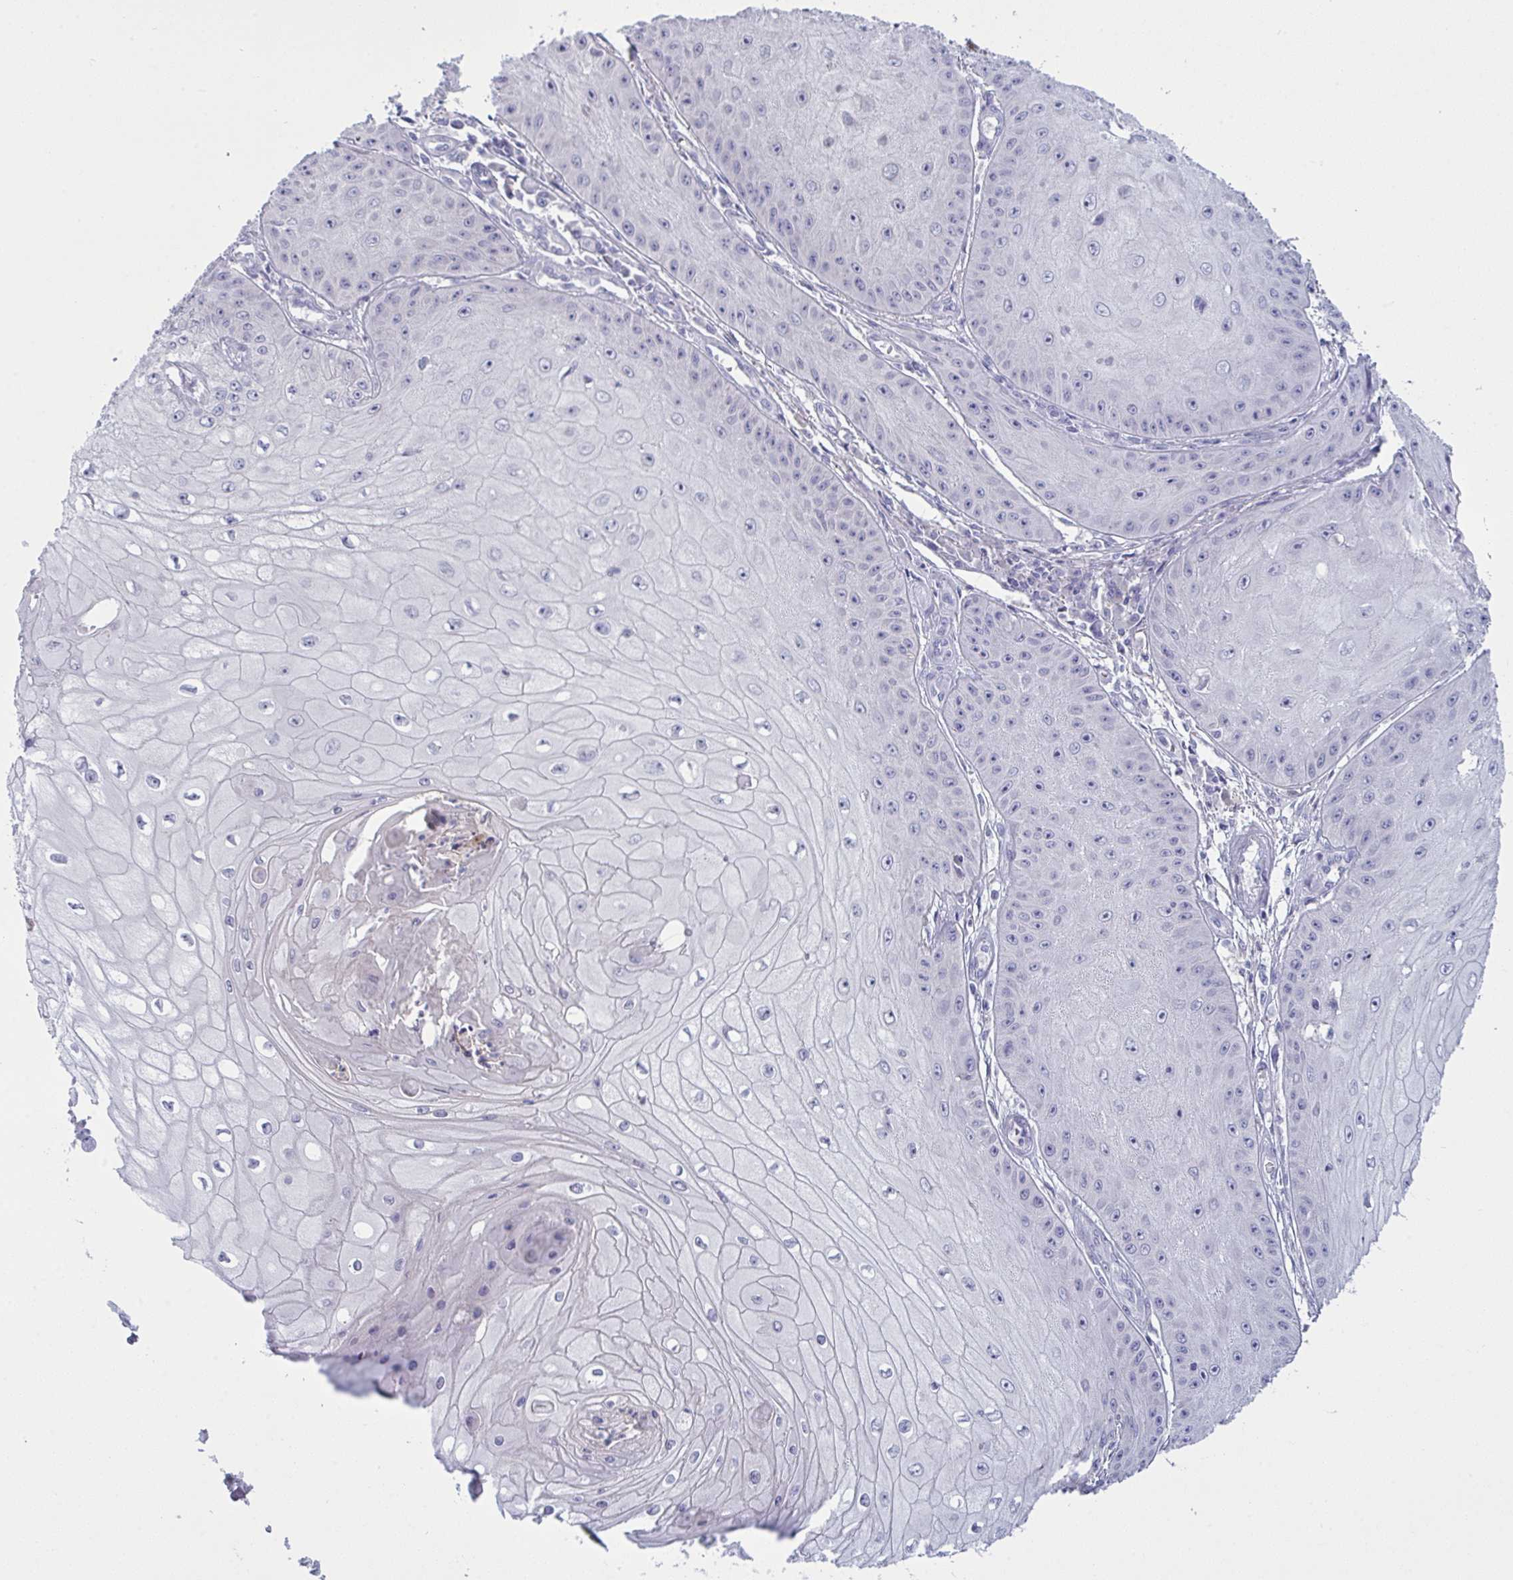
{"staining": {"intensity": "negative", "quantity": "none", "location": "none"}, "tissue": "skin cancer", "cell_type": "Tumor cells", "image_type": "cancer", "snomed": [{"axis": "morphology", "description": "Squamous cell carcinoma, NOS"}, {"axis": "topography", "description": "Skin"}], "caption": "Skin squamous cell carcinoma was stained to show a protein in brown. There is no significant staining in tumor cells.", "gene": "TENT5D", "patient": {"sex": "male", "age": 70}}